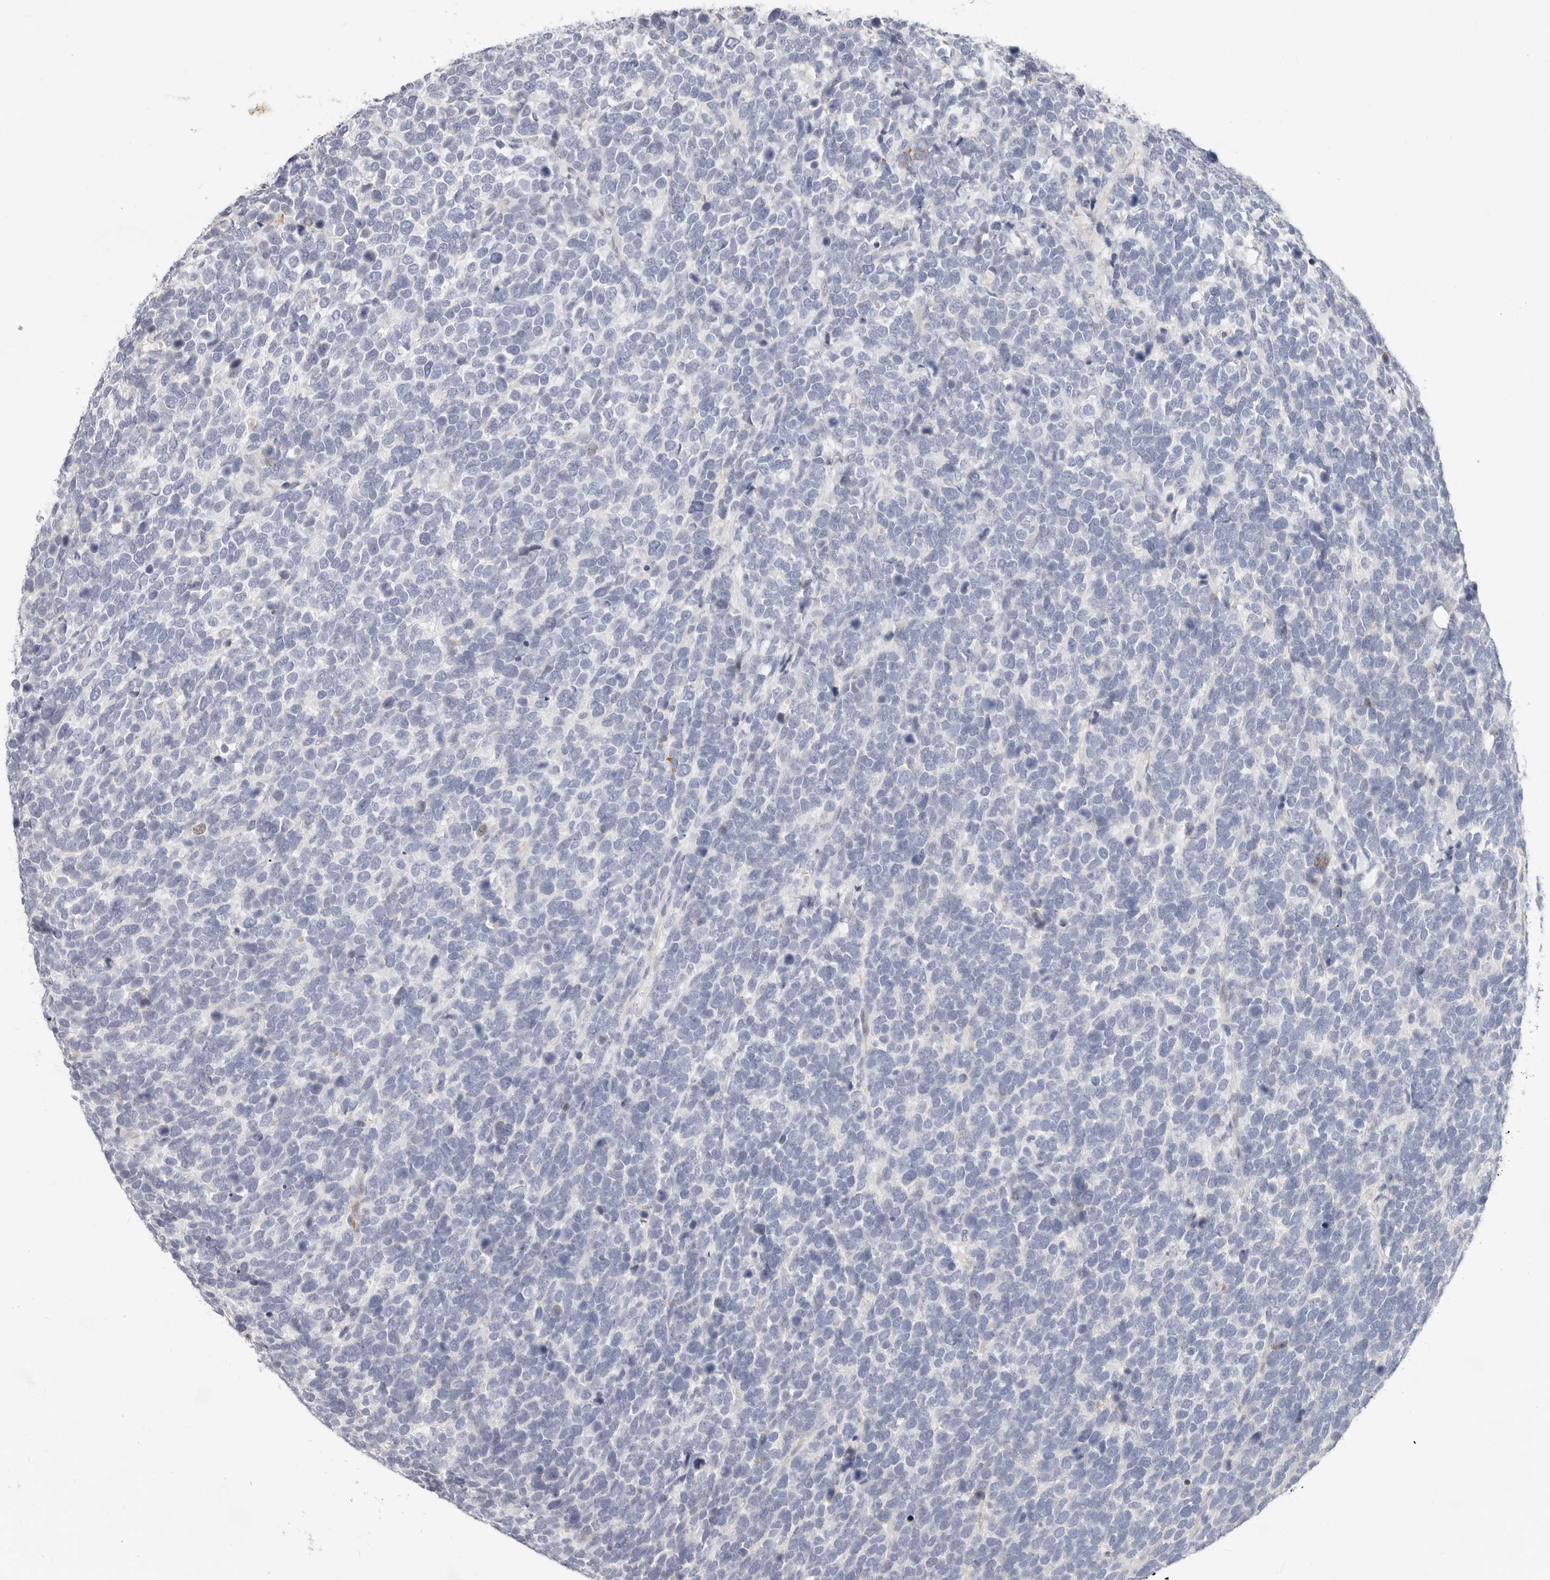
{"staining": {"intensity": "negative", "quantity": "none", "location": "none"}, "tissue": "urothelial cancer", "cell_type": "Tumor cells", "image_type": "cancer", "snomed": [{"axis": "morphology", "description": "Urothelial carcinoma, High grade"}, {"axis": "topography", "description": "Urinary bladder"}], "caption": "DAB immunohistochemical staining of urothelial cancer demonstrates no significant expression in tumor cells.", "gene": "ZRANB1", "patient": {"sex": "female", "age": 80}}